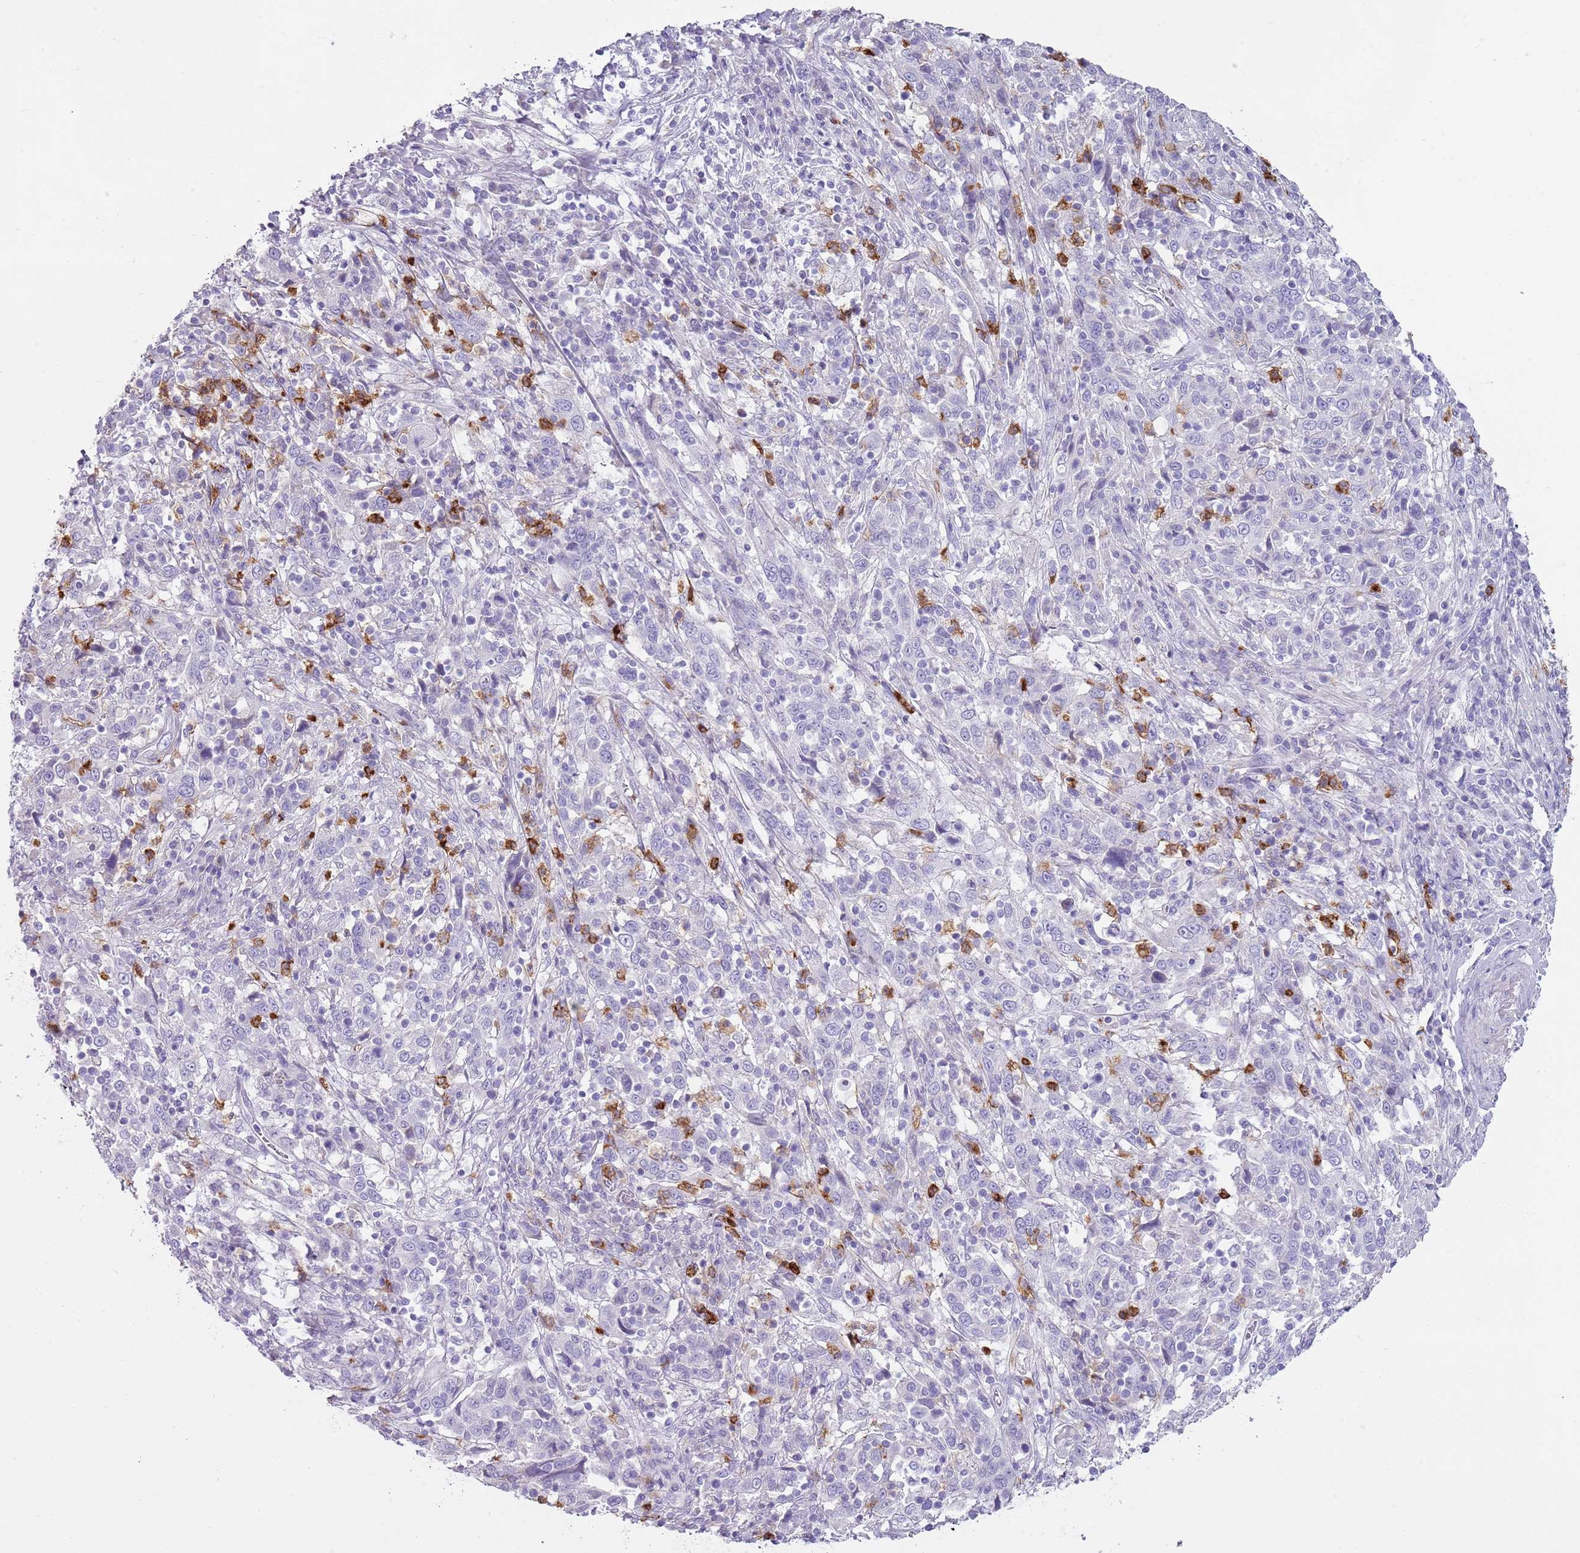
{"staining": {"intensity": "negative", "quantity": "none", "location": "none"}, "tissue": "cervical cancer", "cell_type": "Tumor cells", "image_type": "cancer", "snomed": [{"axis": "morphology", "description": "Squamous cell carcinoma, NOS"}, {"axis": "topography", "description": "Cervix"}], "caption": "The photomicrograph demonstrates no significant positivity in tumor cells of cervical squamous cell carcinoma.", "gene": "CD177", "patient": {"sex": "female", "age": 46}}